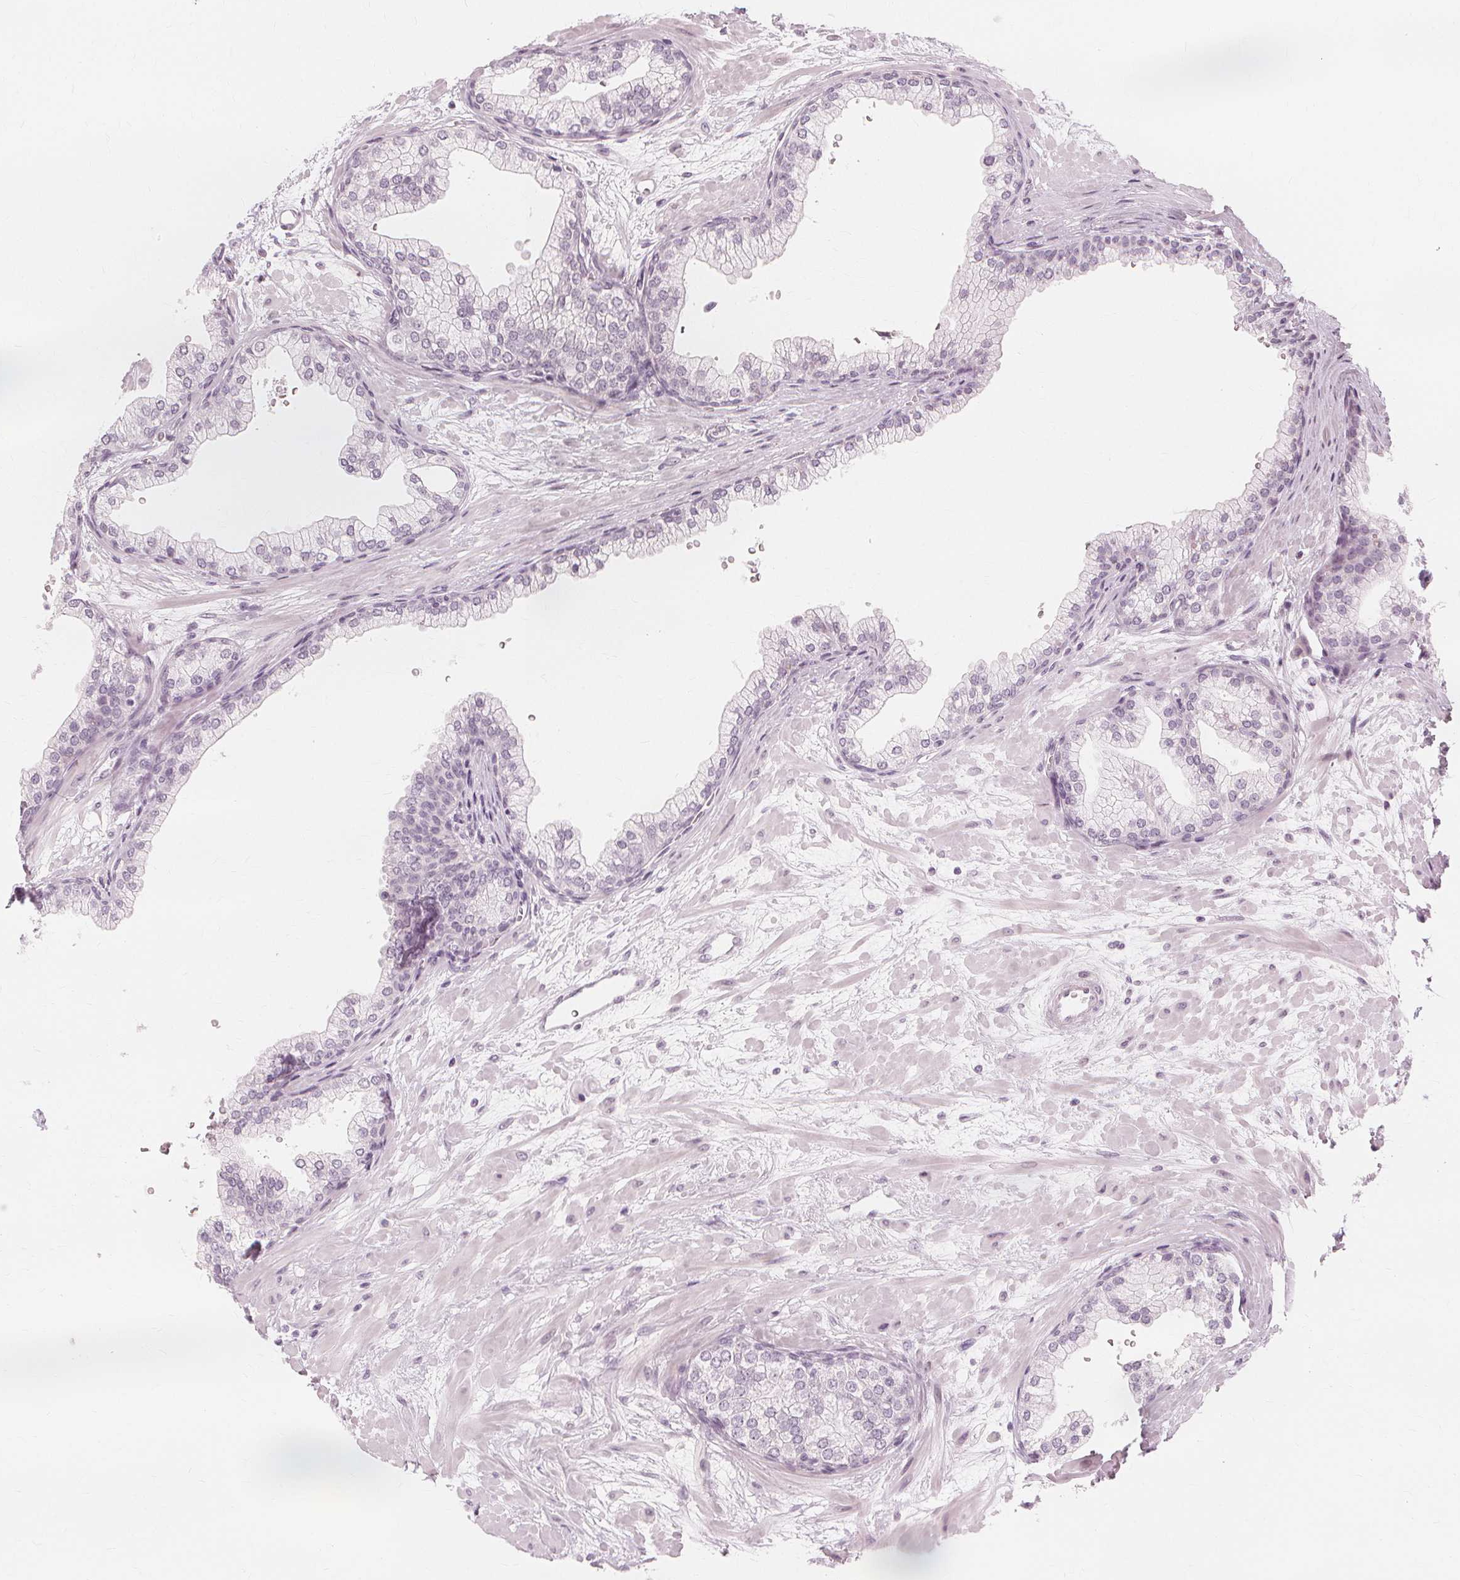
{"staining": {"intensity": "moderate", "quantity": "<25%", "location": "cytoplasmic/membranous"}, "tissue": "prostate", "cell_type": "Glandular cells", "image_type": "normal", "snomed": [{"axis": "morphology", "description": "Normal tissue, NOS"}, {"axis": "topography", "description": "Prostate"}, {"axis": "topography", "description": "Peripheral nerve tissue"}], "caption": "Protein positivity by IHC reveals moderate cytoplasmic/membranous staining in about <25% of glandular cells in benign prostate. (DAB (3,3'-diaminobenzidine) IHC with brightfield microscopy, high magnification).", "gene": "NXPE1", "patient": {"sex": "male", "age": 61}}